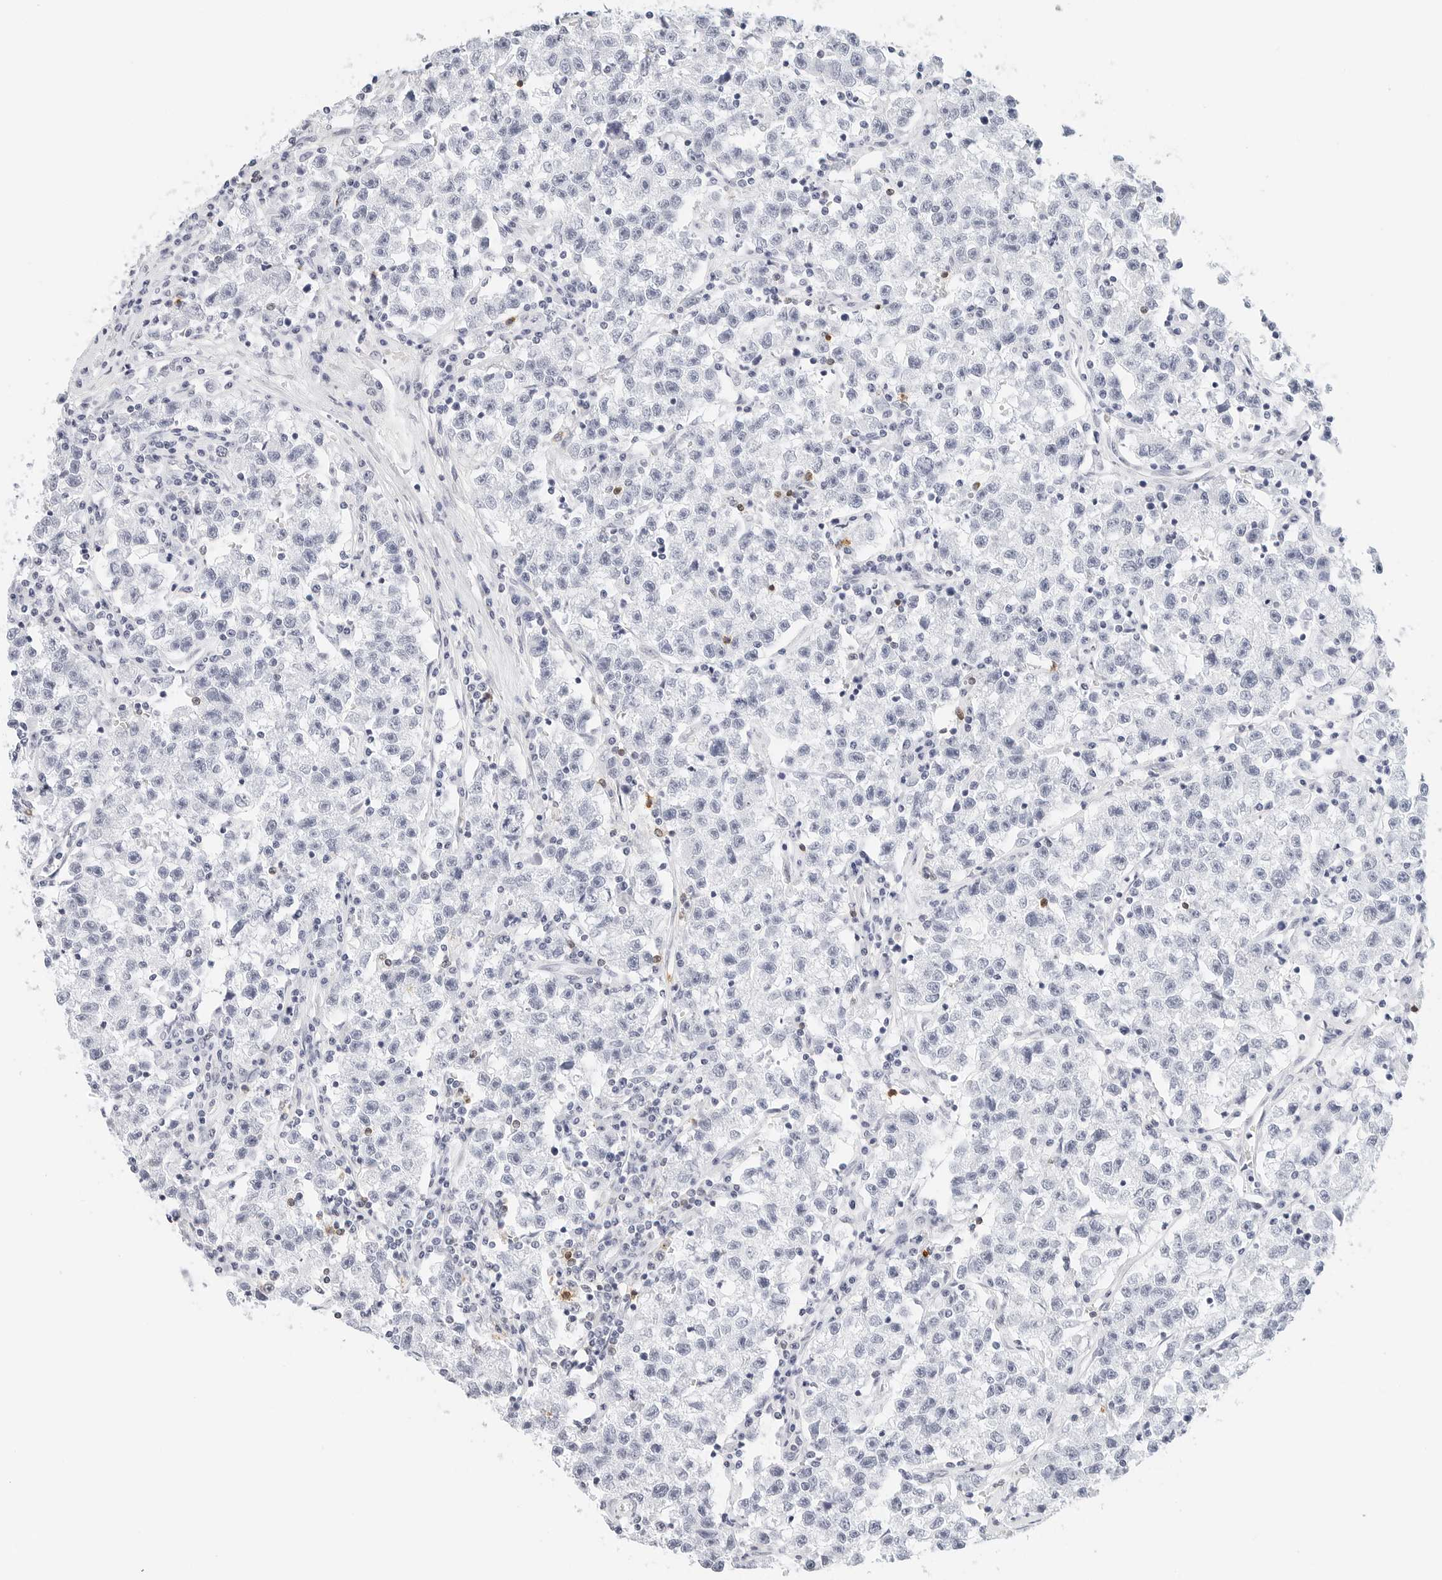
{"staining": {"intensity": "negative", "quantity": "none", "location": "none"}, "tissue": "testis cancer", "cell_type": "Tumor cells", "image_type": "cancer", "snomed": [{"axis": "morphology", "description": "Seminoma, NOS"}, {"axis": "topography", "description": "Testis"}], "caption": "A photomicrograph of human testis cancer is negative for staining in tumor cells.", "gene": "CD22", "patient": {"sex": "male", "age": 22}}